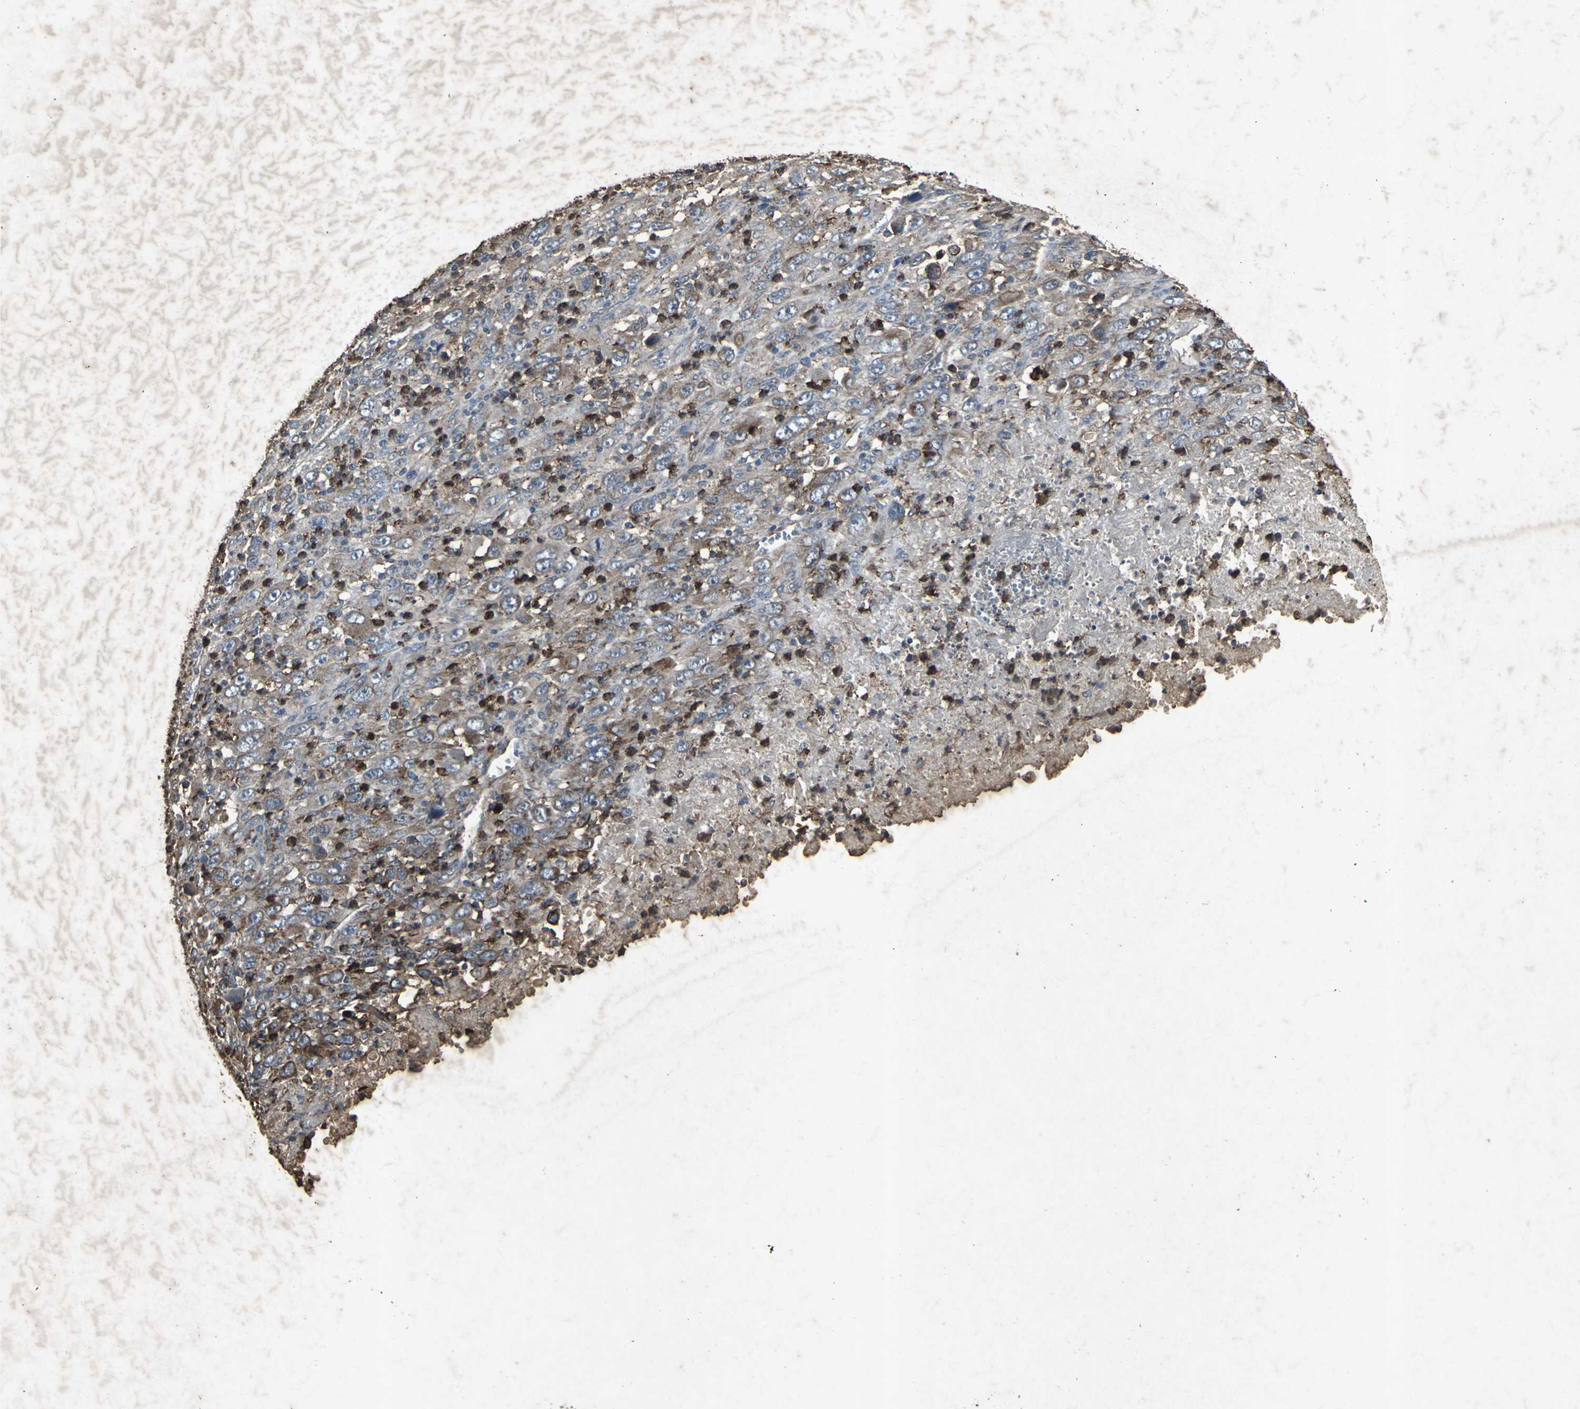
{"staining": {"intensity": "moderate", "quantity": ">75%", "location": "cytoplasmic/membranous"}, "tissue": "melanoma", "cell_type": "Tumor cells", "image_type": "cancer", "snomed": [{"axis": "morphology", "description": "Malignant melanoma, Metastatic site"}, {"axis": "topography", "description": "Skin"}], "caption": "DAB (3,3'-diaminobenzidine) immunohistochemical staining of melanoma reveals moderate cytoplasmic/membranous protein expression in about >75% of tumor cells. (IHC, brightfield microscopy, high magnification).", "gene": "CCR9", "patient": {"sex": "female", "age": 56}}